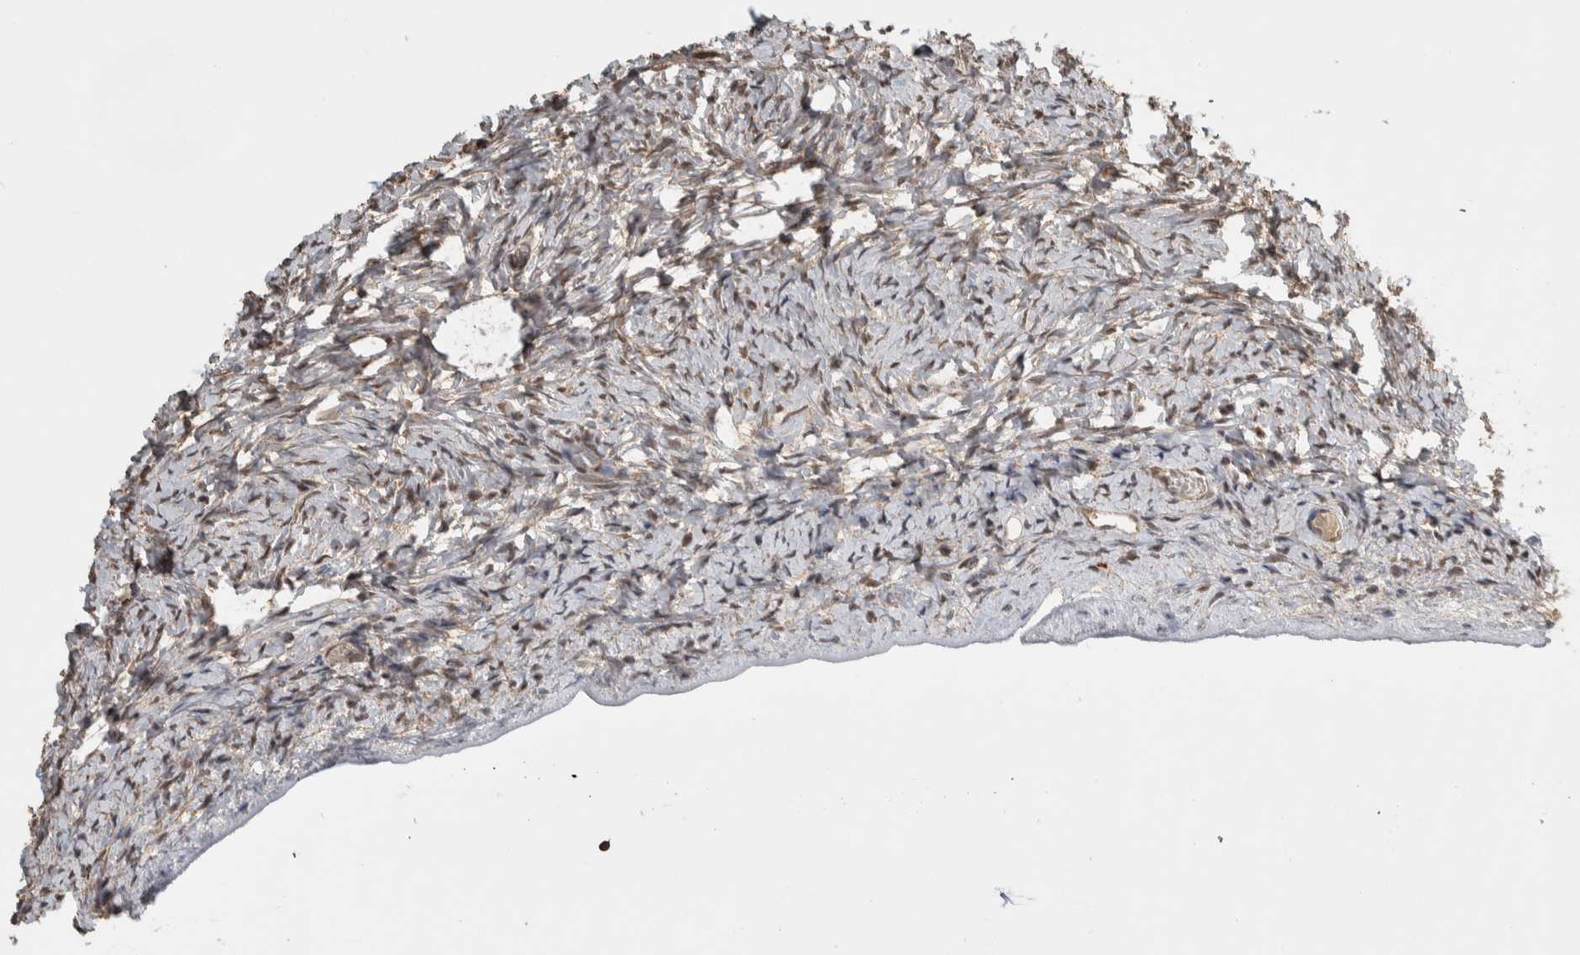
{"staining": {"intensity": "weak", "quantity": ">75%", "location": "nuclear"}, "tissue": "ovary", "cell_type": "Follicle cells", "image_type": "normal", "snomed": [{"axis": "morphology", "description": "Normal tissue, NOS"}, {"axis": "topography", "description": "Ovary"}], "caption": "Immunohistochemistry staining of normal ovary, which exhibits low levels of weak nuclear positivity in approximately >75% of follicle cells indicating weak nuclear protein expression. The staining was performed using DAB (3,3'-diaminobenzidine) (brown) for protein detection and nuclei were counterstained in hematoxylin (blue).", "gene": "ZNF592", "patient": {"sex": "female", "age": 27}}